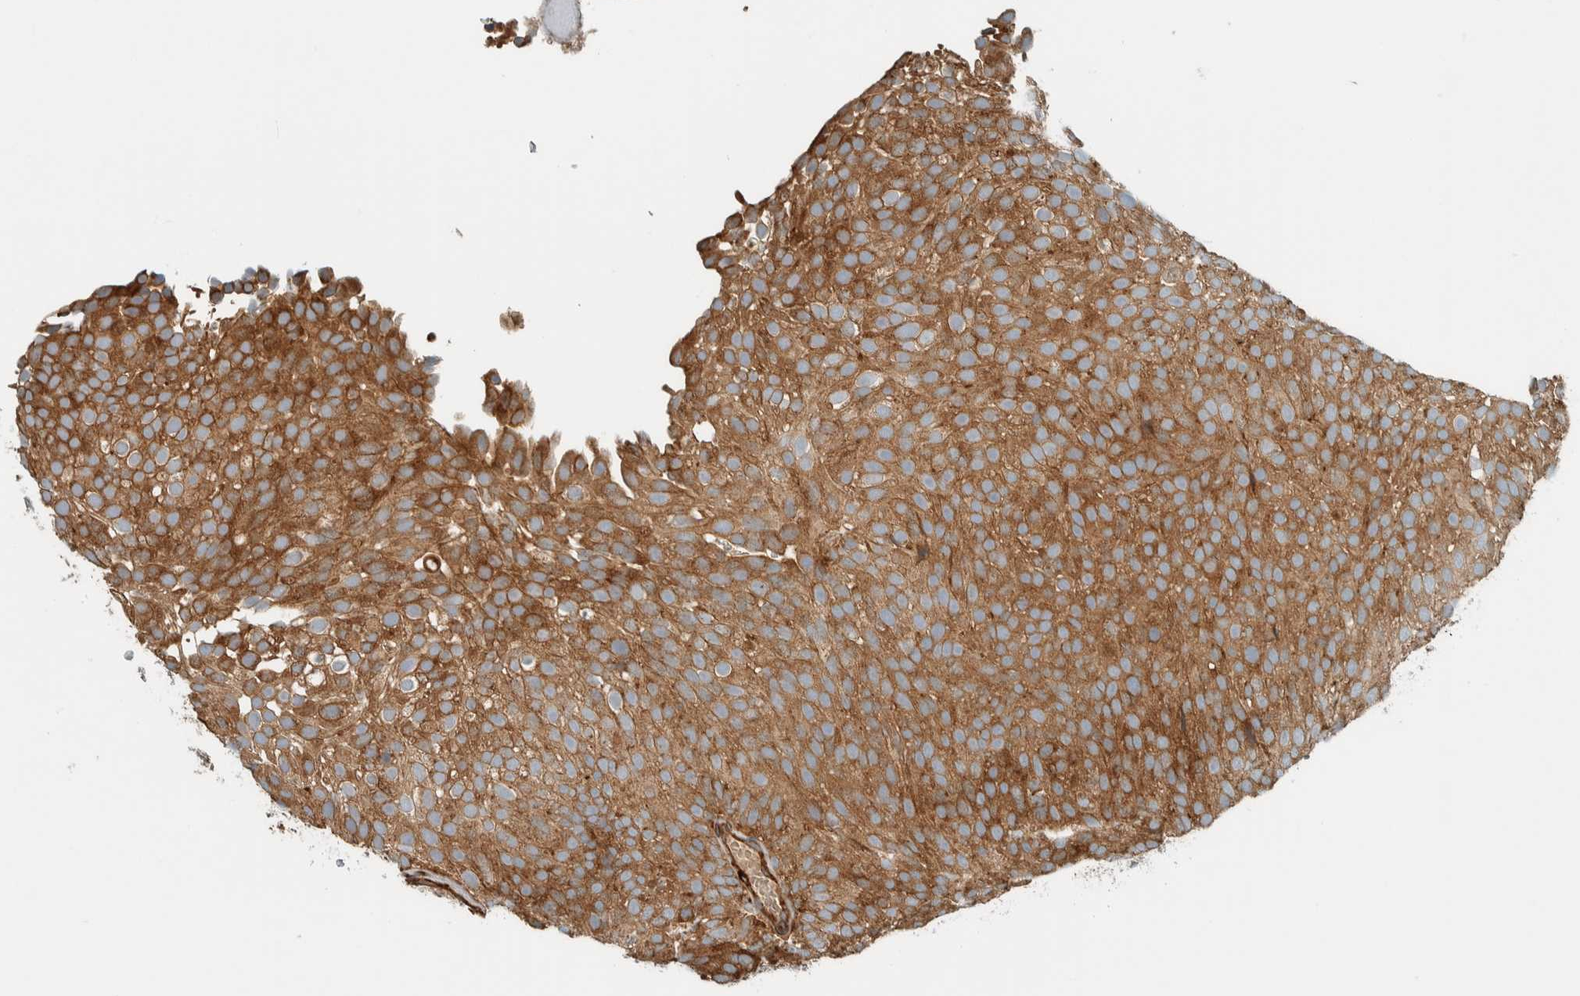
{"staining": {"intensity": "moderate", "quantity": ">75%", "location": "cytoplasmic/membranous"}, "tissue": "urothelial cancer", "cell_type": "Tumor cells", "image_type": "cancer", "snomed": [{"axis": "morphology", "description": "Urothelial carcinoma, Low grade"}, {"axis": "topography", "description": "Urinary bladder"}], "caption": "Low-grade urothelial carcinoma stained with immunohistochemistry reveals moderate cytoplasmic/membranous staining in about >75% of tumor cells.", "gene": "EXOC7", "patient": {"sex": "male", "age": 78}}